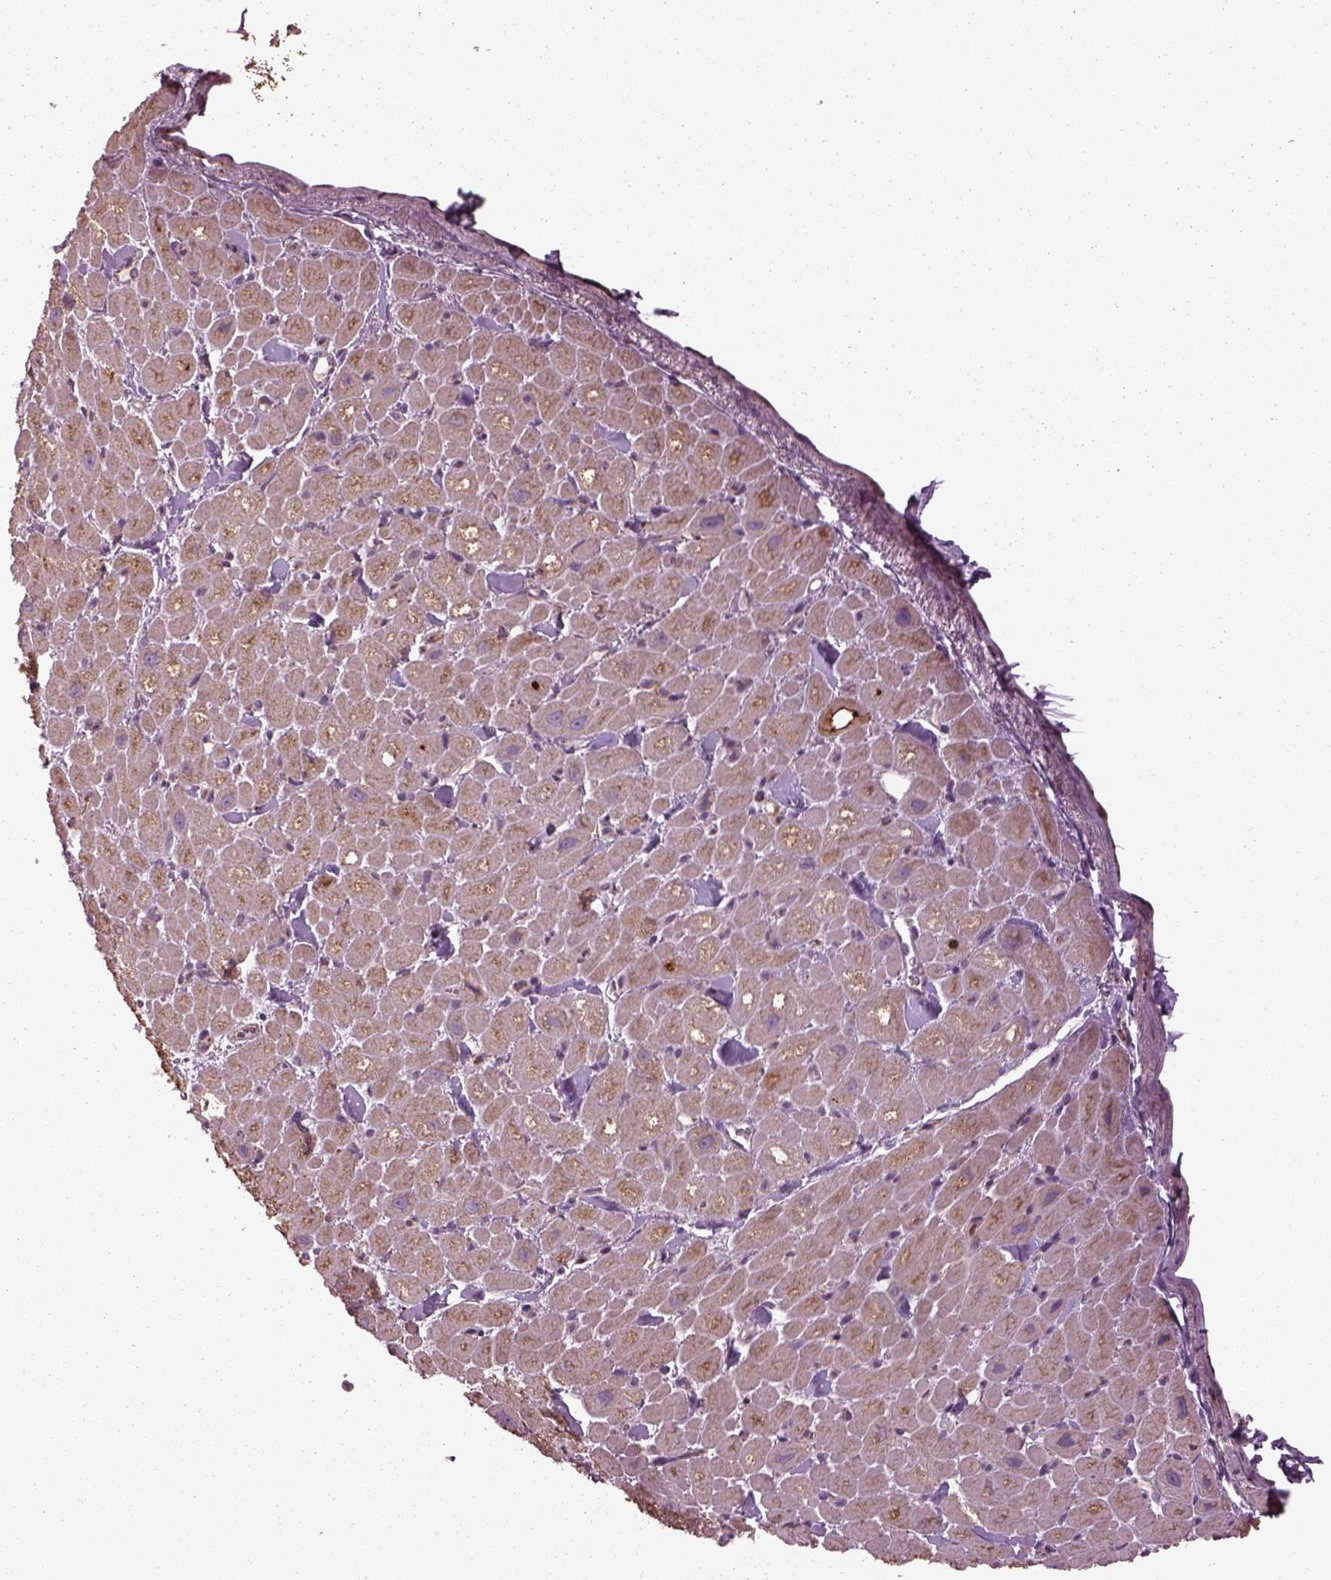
{"staining": {"intensity": "moderate", "quantity": ">75%", "location": "cytoplasmic/membranous"}, "tissue": "heart muscle", "cell_type": "Cardiomyocytes", "image_type": "normal", "snomed": [{"axis": "morphology", "description": "Normal tissue, NOS"}, {"axis": "topography", "description": "Heart"}], "caption": "Protein staining of benign heart muscle exhibits moderate cytoplasmic/membranous staining in about >75% of cardiomyocytes. The staining is performed using DAB brown chromogen to label protein expression. The nuclei are counter-stained blue using hematoxylin.", "gene": "TMEM254", "patient": {"sex": "male", "age": 60}}